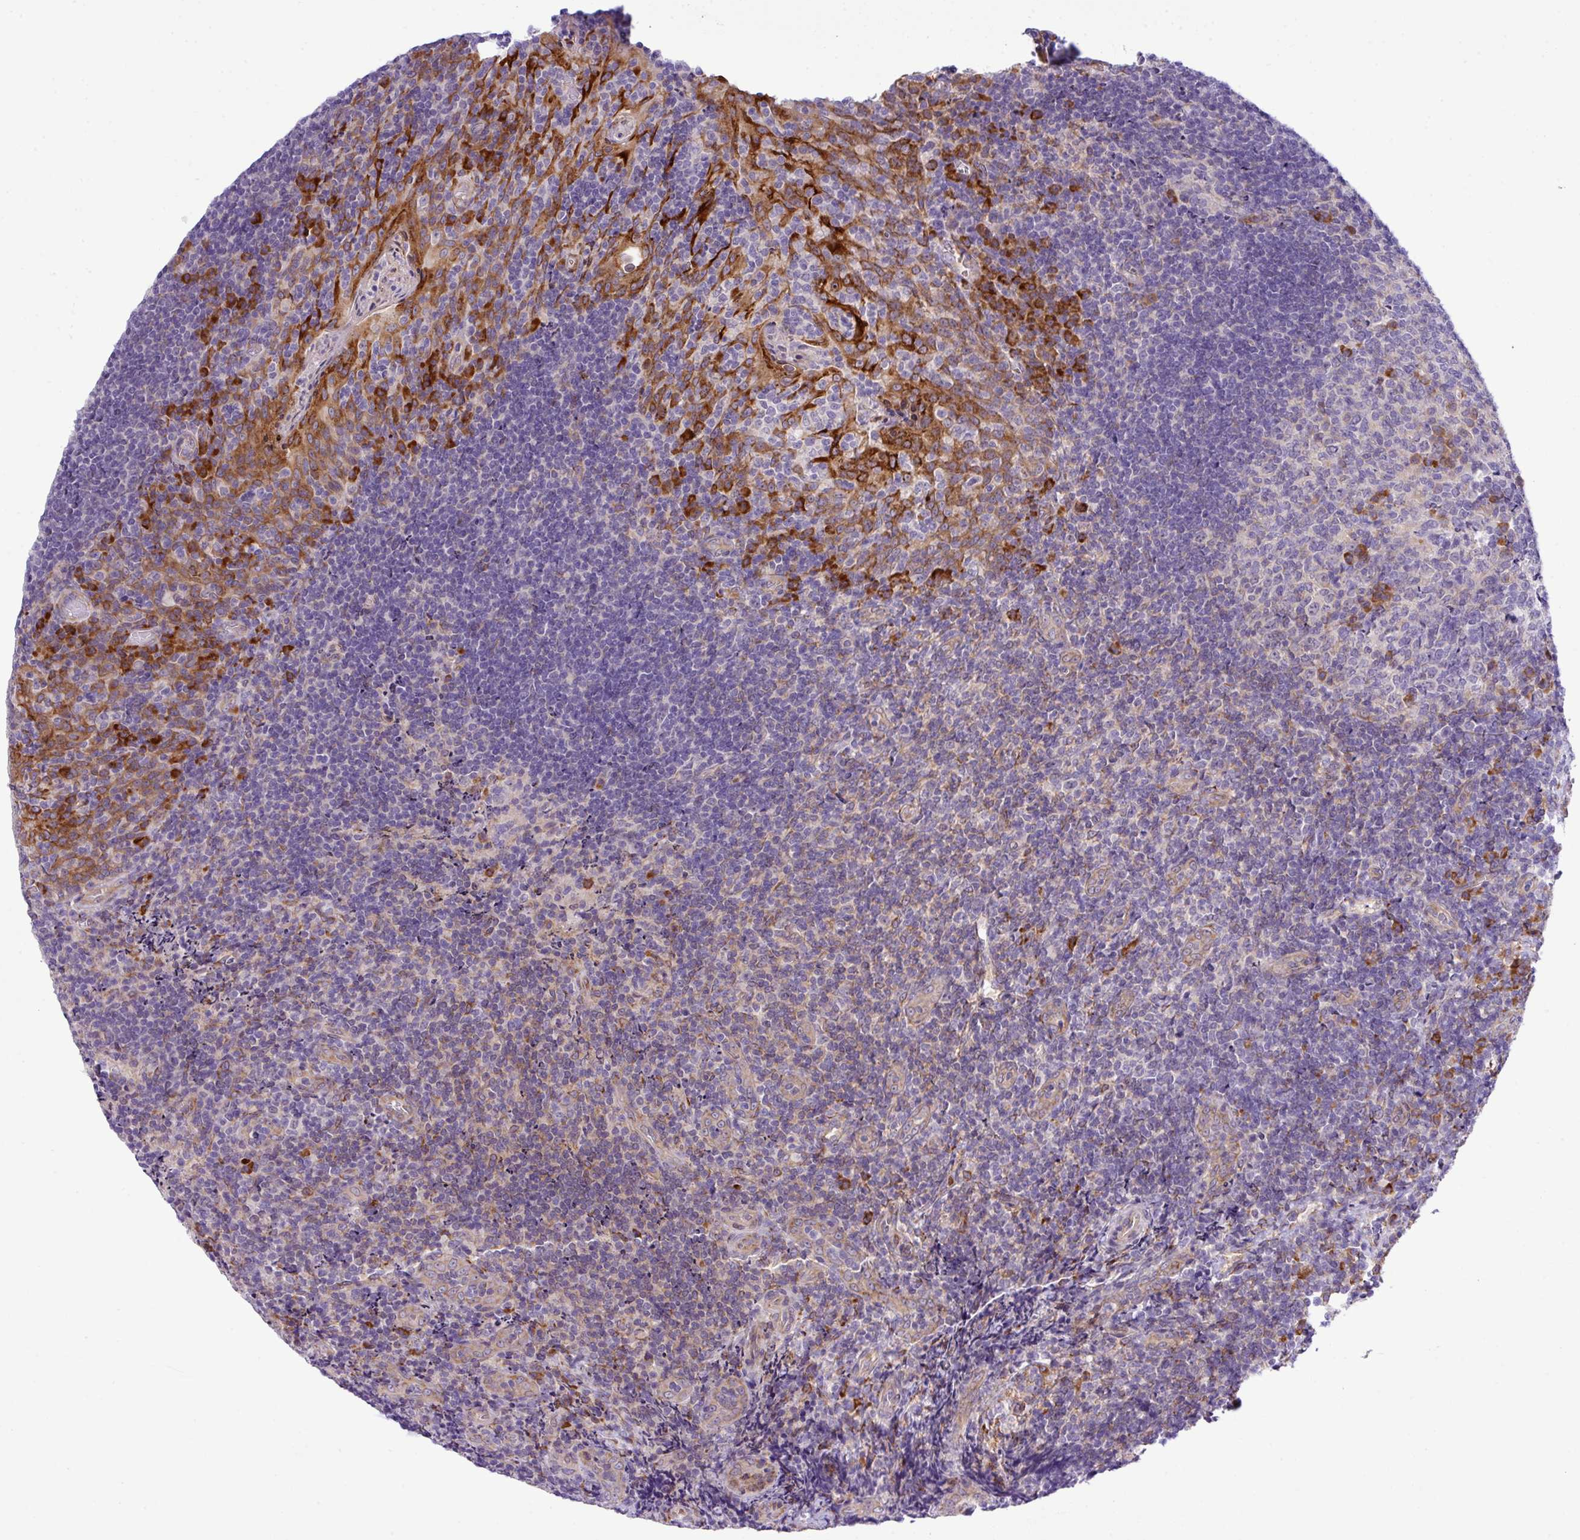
{"staining": {"intensity": "strong", "quantity": "<25%", "location": "cytoplasmic/membranous"}, "tissue": "tonsil", "cell_type": "Germinal center cells", "image_type": "normal", "snomed": [{"axis": "morphology", "description": "Normal tissue, NOS"}, {"axis": "topography", "description": "Tonsil"}], "caption": "Protein expression by IHC demonstrates strong cytoplasmic/membranous positivity in approximately <25% of germinal center cells in benign tonsil.", "gene": "CFAP97", "patient": {"sex": "male", "age": 17}}